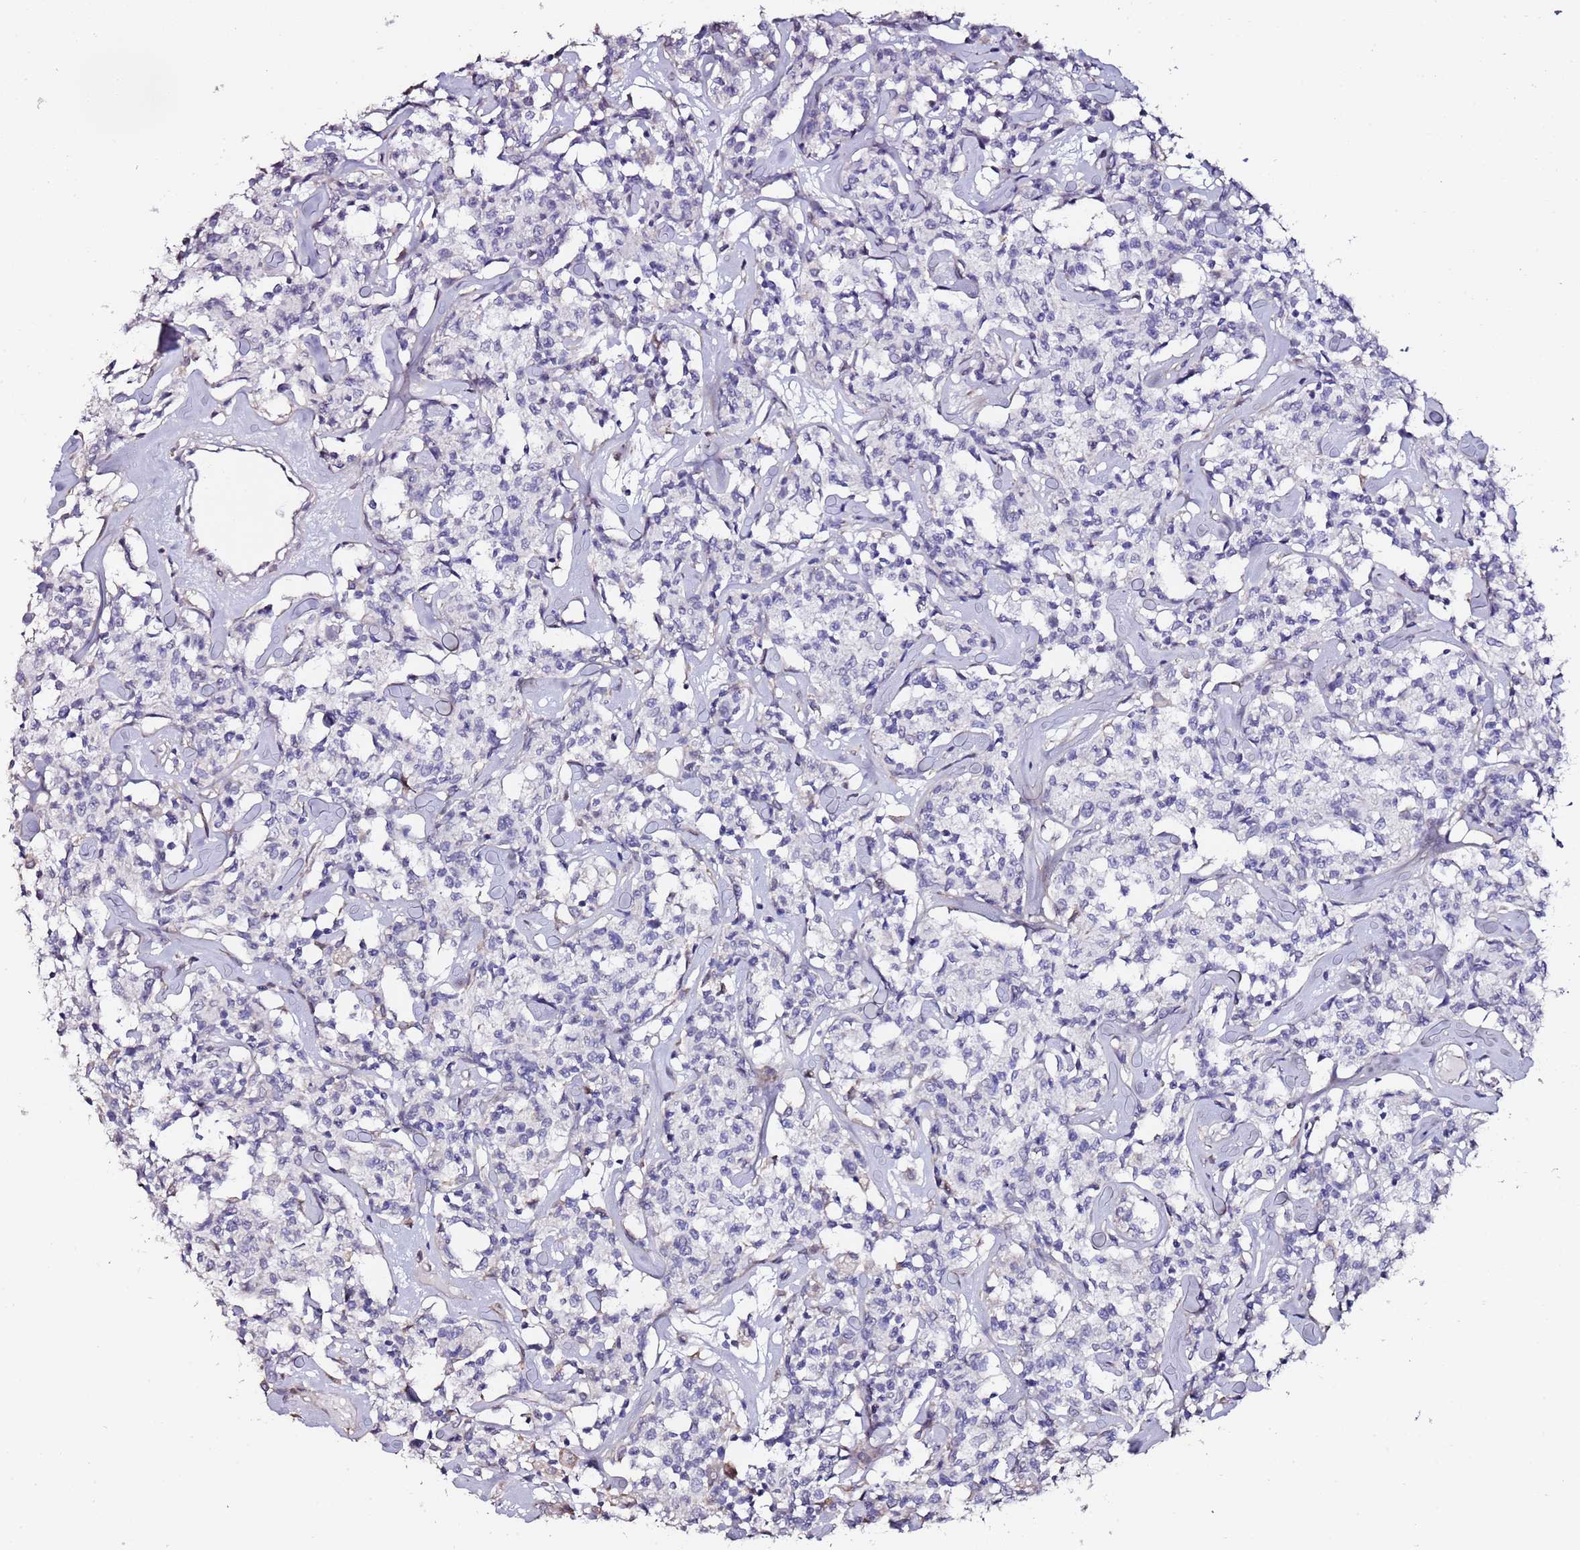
{"staining": {"intensity": "negative", "quantity": "none", "location": "none"}, "tissue": "lymphoma", "cell_type": "Tumor cells", "image_type": "cancer", "snomed": [{"axis": "morphology", "description": "Malignant lymphoma, non-Hodgkin's type, Low grade"}, {"axis": "topography", "description": "Small intestine"}], "caption": "Human malignant lymphoma, non-Hodgkin's type (low-grade) stained for a protein using immunohistochemistry (IHC) reveals no staining in tumor cells.", "gene": "C3orf80", "patient": {"sex": "female", "age": 59}}